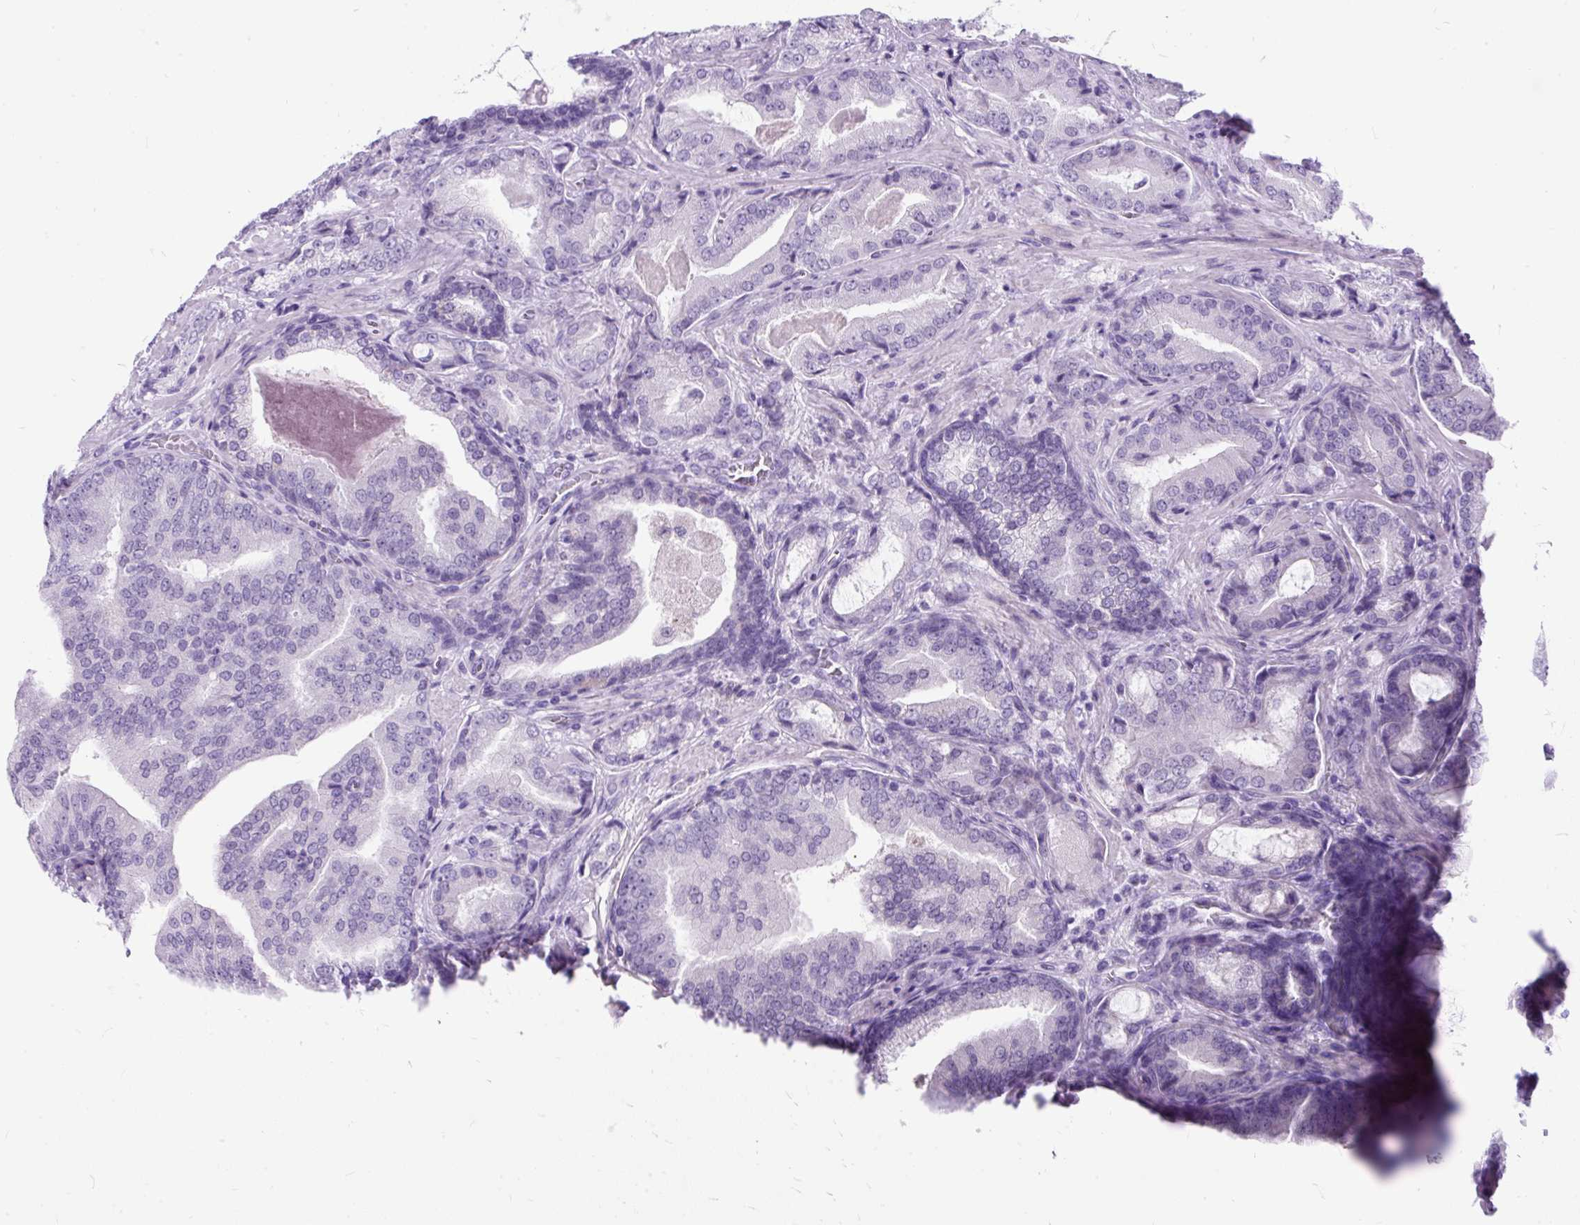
{"staining": {"intensity": "negative", "quantity": "none", "location": "none"}, "tissue": "prostate cancer", "cell_type": "Tumor cells", "image_type": "cancer", "snomed": [{"axis": "morphology", "description": "Adenocarcinoma, High grade"}, {"axis": "topography", "description": "Prostate"}], "caption": "The histopathology image displays no significant staining in tumor cells of prostate cancer (high-grade adenocarcinoma).", "gene": "SCGB1A1", "patient": {"sex": "male", "age": 68}}